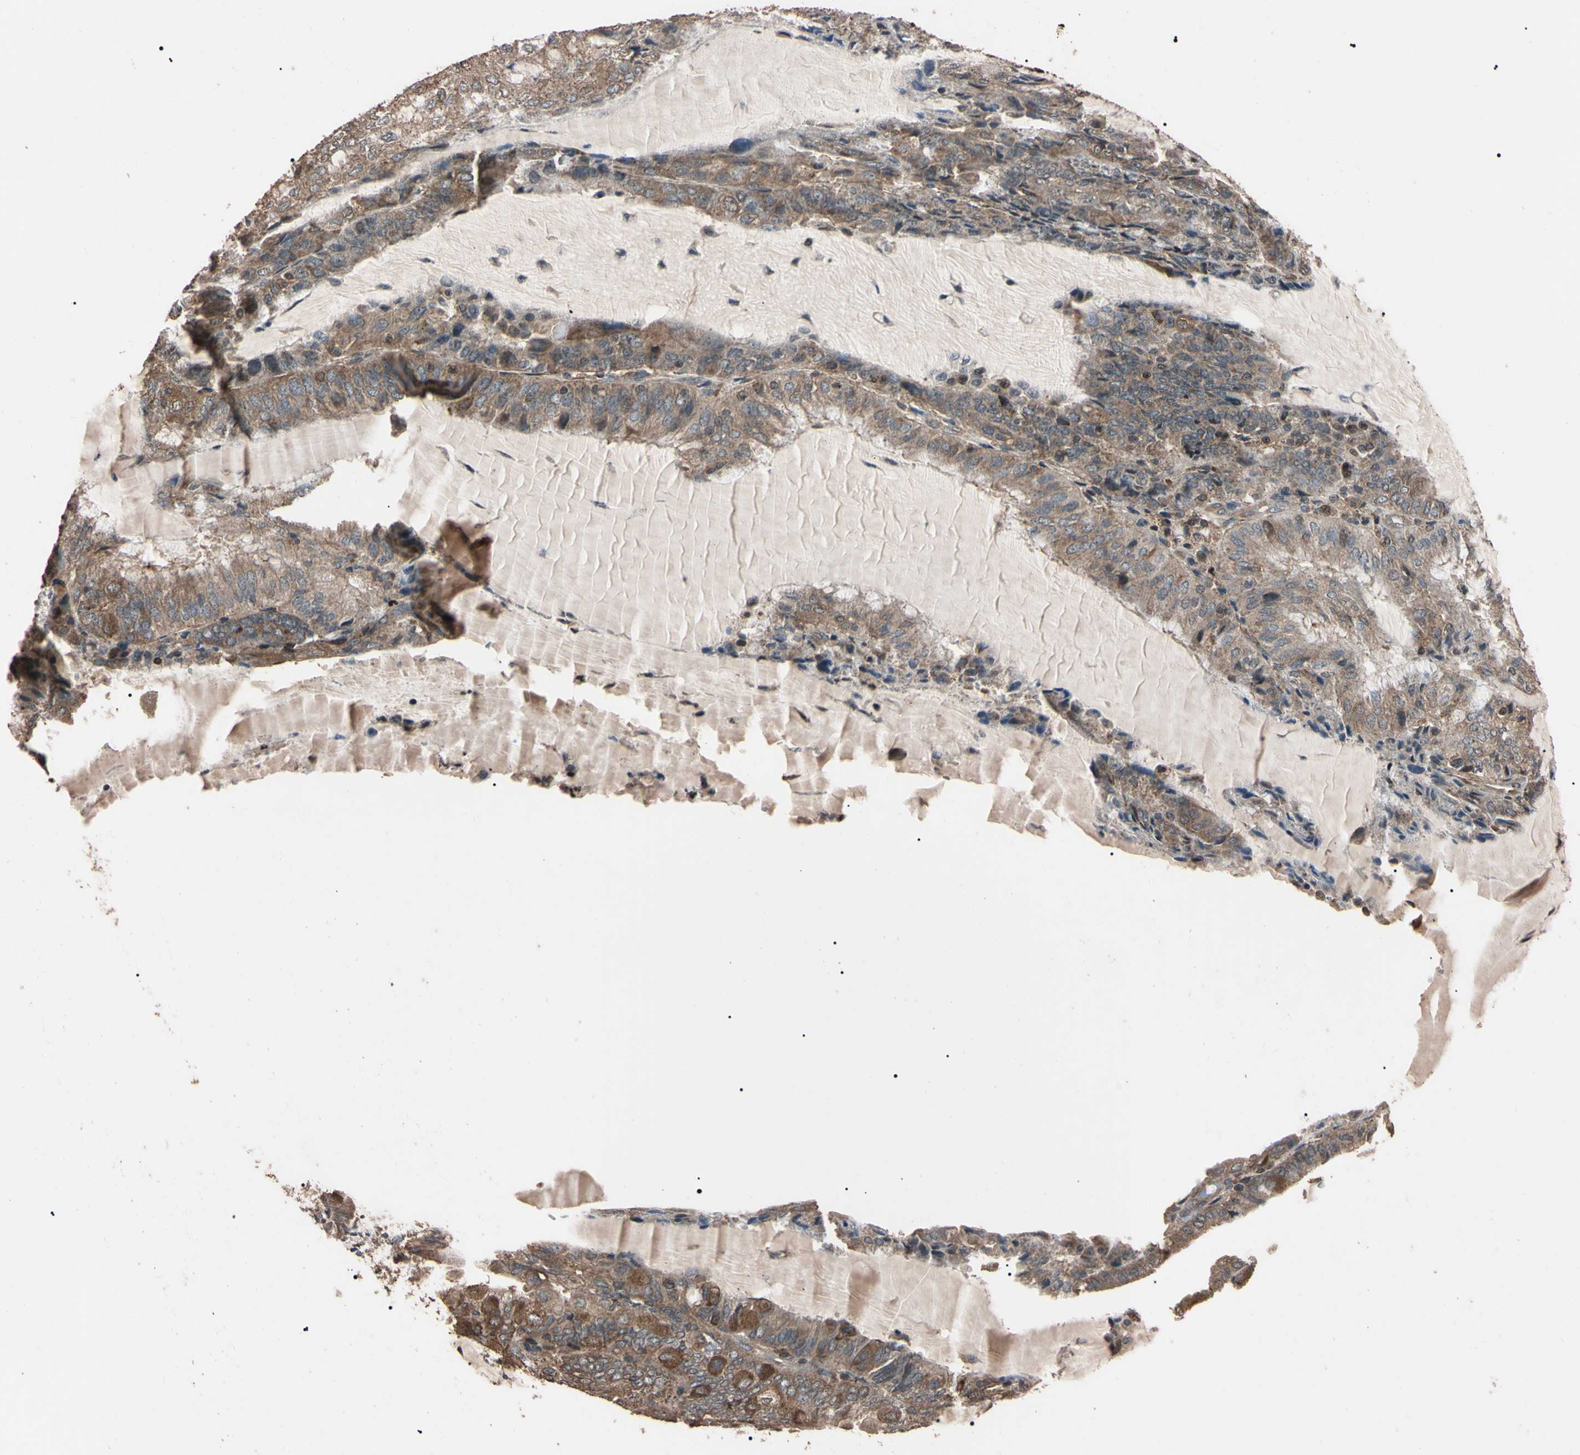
{"staining": {"intensity": "moderate", "quantity": ">75%", "location": "cytoplasmic/membranous"}, "tissue": "endometrial cancer", "cell_type": "Tumor cells", "image_type": "cancer", "snomed": [{"axis": "morphology", "description": "Adenocarcinoma, NOS"}, {"axis": "topography", "description": "Endometrium"}], "caption": "Tumor cells show moderate cytoplasmic/membranous staining in about >75% of cells in adenocarcinoma (endometrial). The protein of interest is stained brown, and the nuclei are stained in blue (DAB IHC with brightfield microscopy, high magnification).", "gene": "TNFRSF1A", "patient": {"sex": "female", "age": 81}}